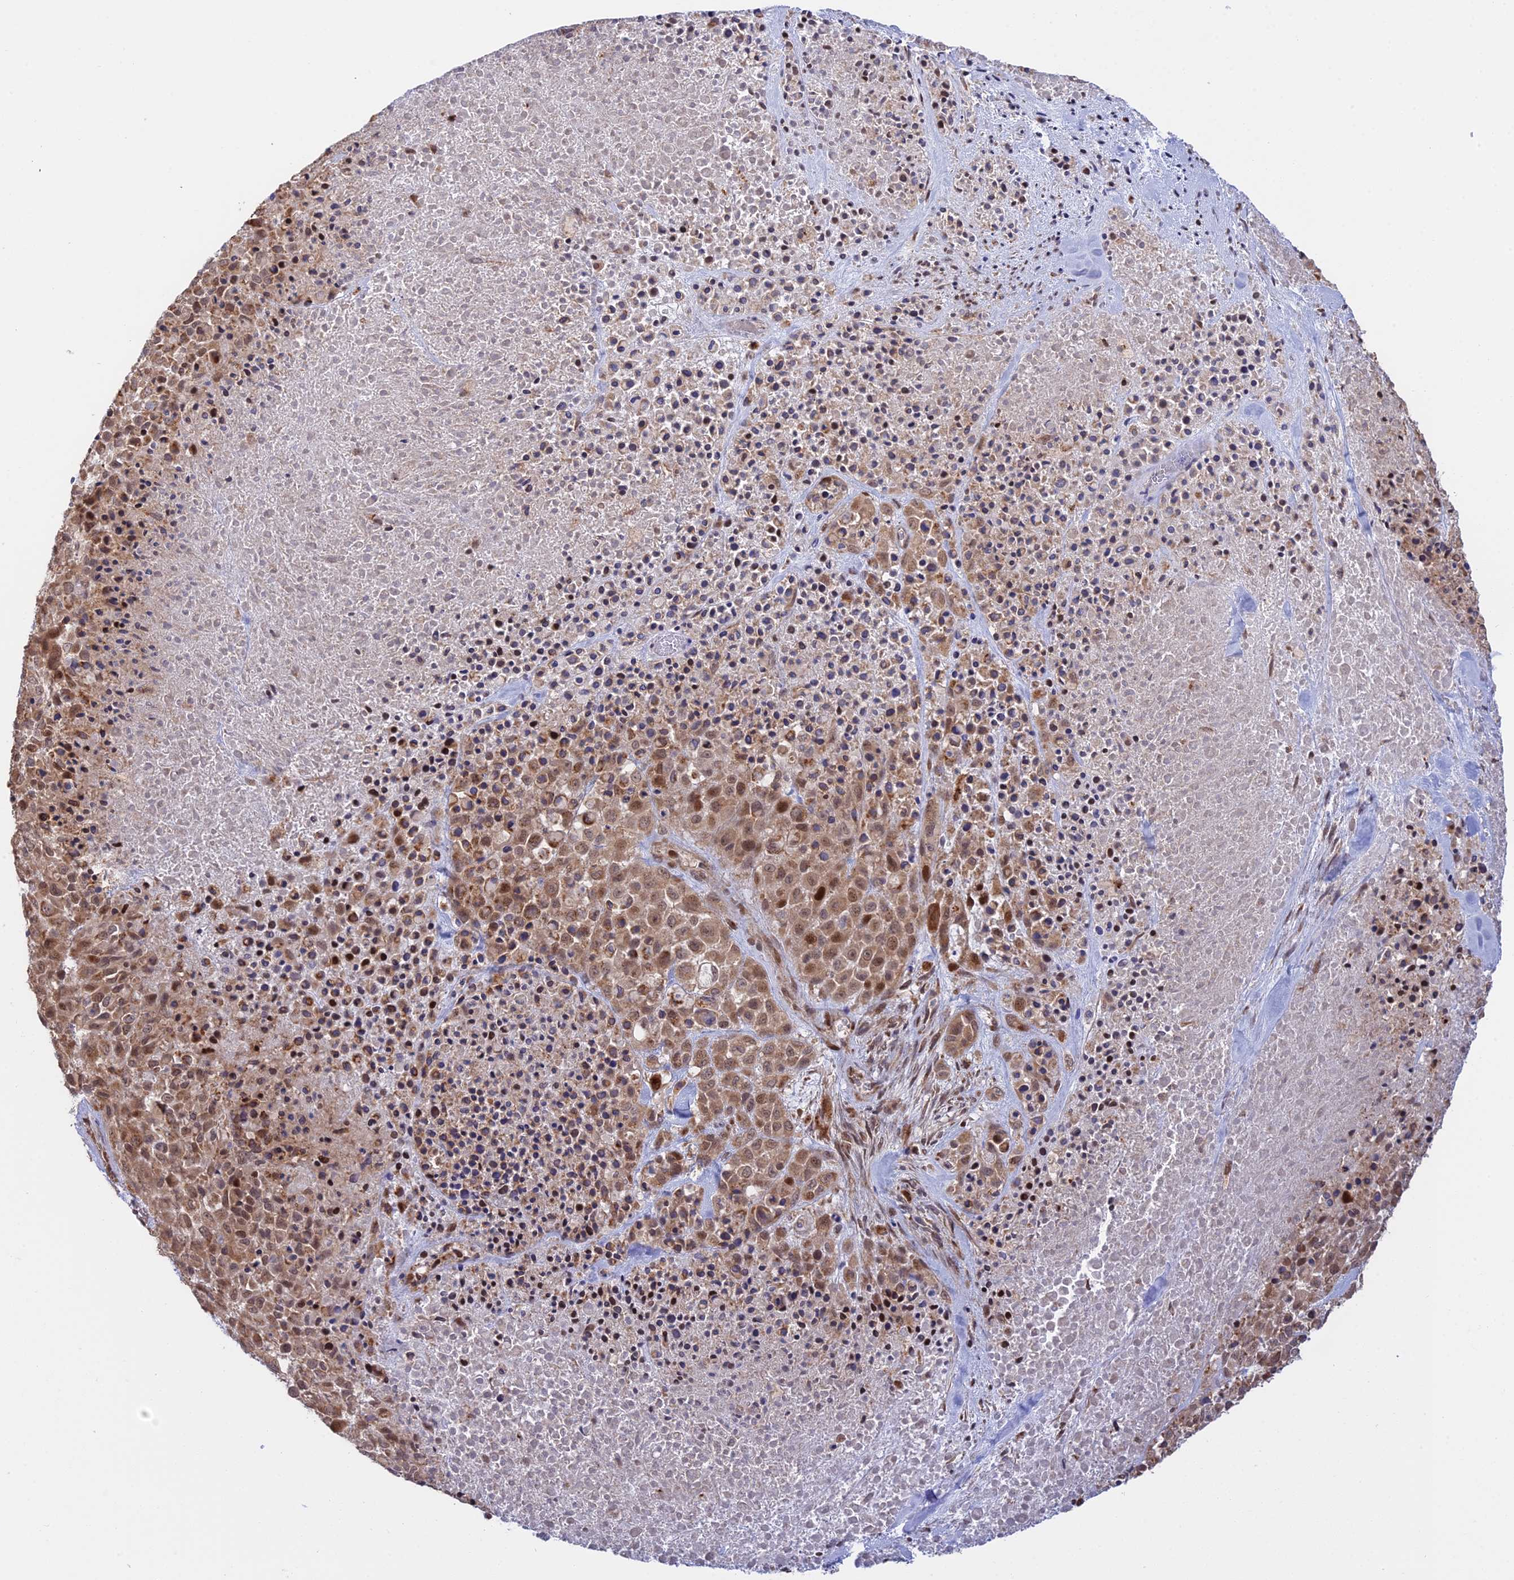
{"staining": {"intensity": "moderate", "quantity": ">75%", "location": "cytoplasmic/membranous,nuclear"}, "tissue": "melanoma", "cell_type": "Tumor cells", "image_type": "cancer", "snomed": [{"axis": "morphology", "description": "Malignant melanoma, Metastatic site"}, {"axis": "topography", "description": "Skin"}], "caption": "This histopathology image shows melanoma stained with IHC to label a protein in brown. The cytoplasmic/membranous and nuclear of tumor cells show moderate positivity for the protein. Nuclei are counter-stained blue.", "gene": "GSKIP", "patient": {"sex": "female", "age": 81}}